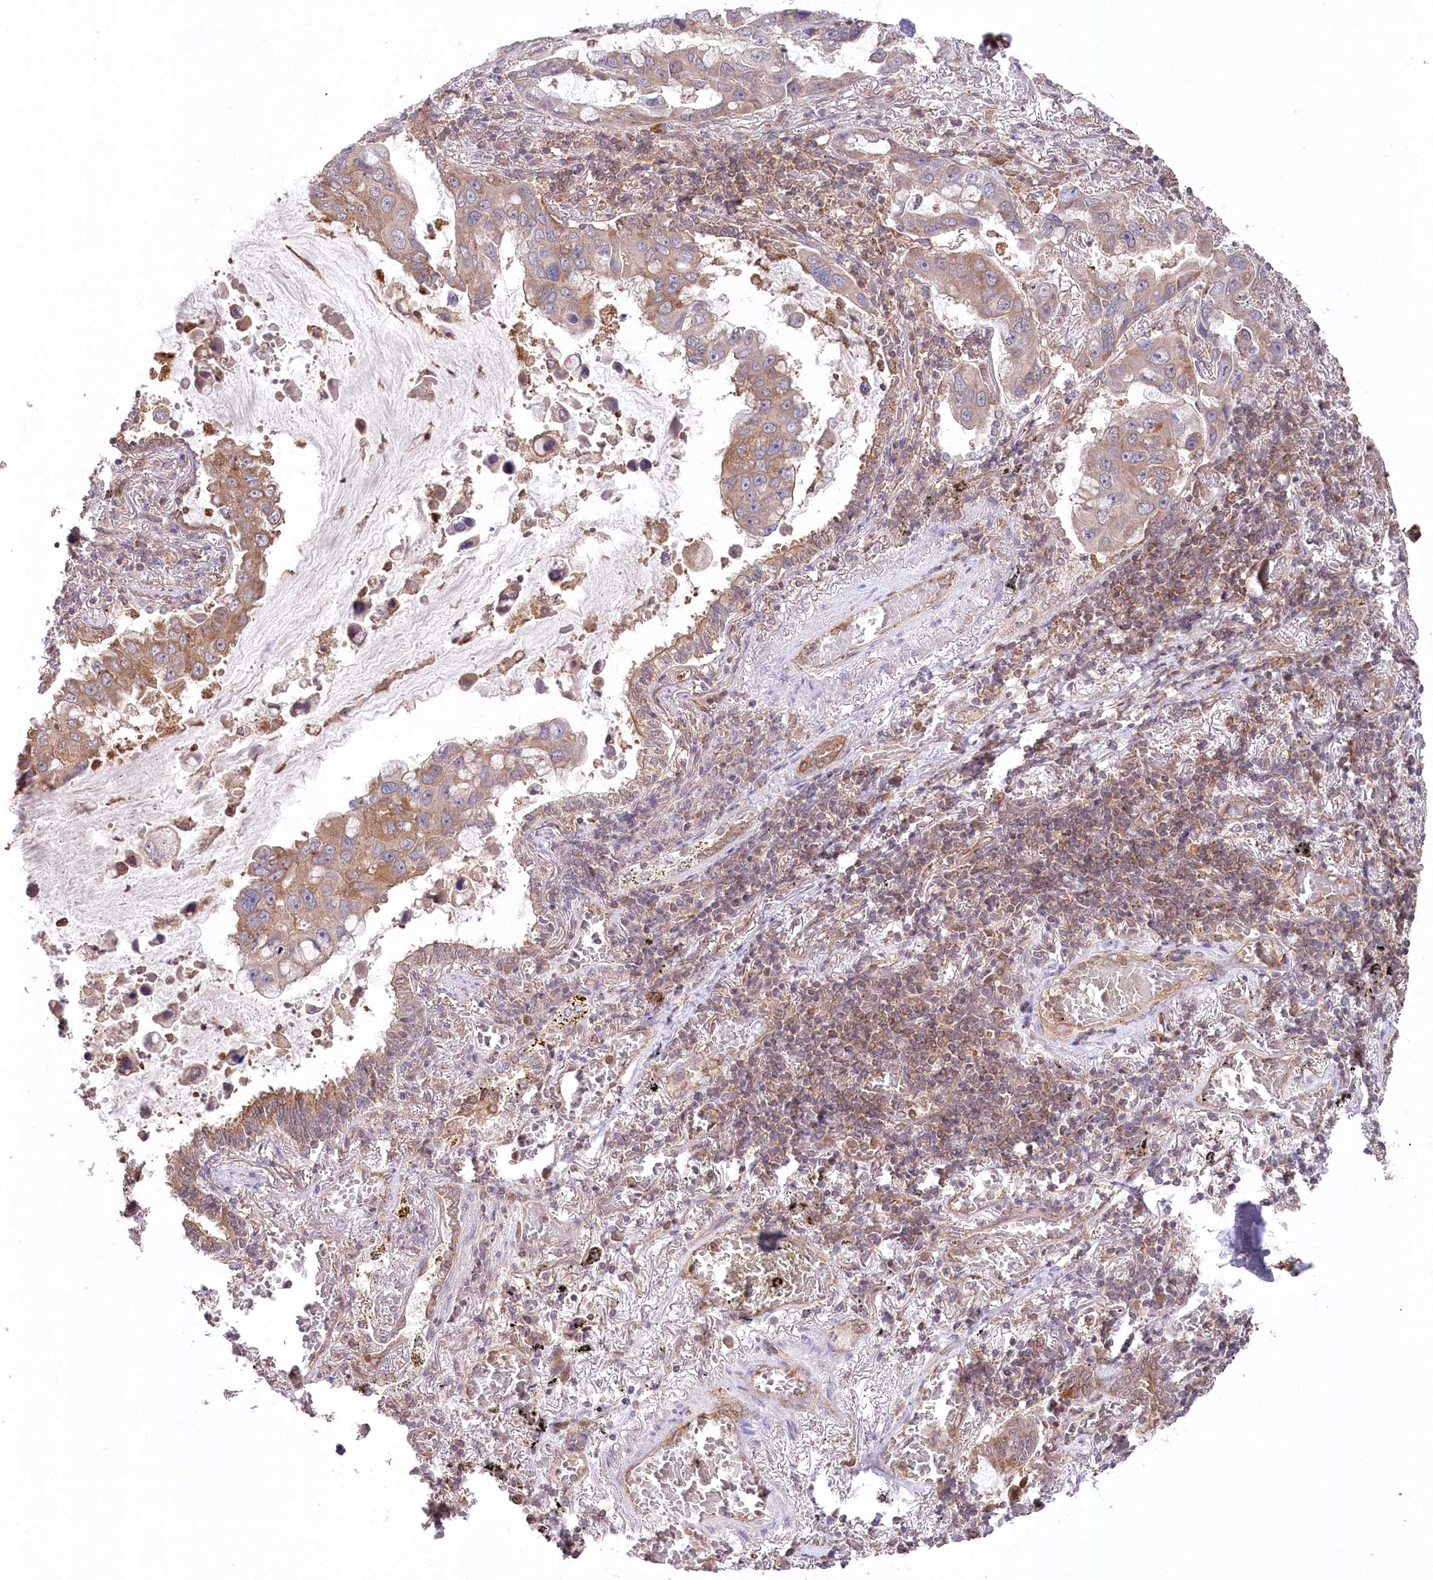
{"staining": {"intensity": "moderate", "quantity": "<25%", "location": "cytoplasmic/membranous"}, "tissue": "lung cancer", "cell_type": "Tumor cells", "image_type": "cancer", "snomed": [{"axis": "morphology", "description": "Adenocarcinoma, NOS"}, {"axis": "topography", "description": "Lung"}], "caption": "Human adenocarcinoma (lung) stained for a protein (brown) demonstrates moderate cytoplasmic/membranous positive expression in approximately <25% of tumor cells.", "gene": "PPP1R21", "patient": {"sex": "male", "age": 64}}